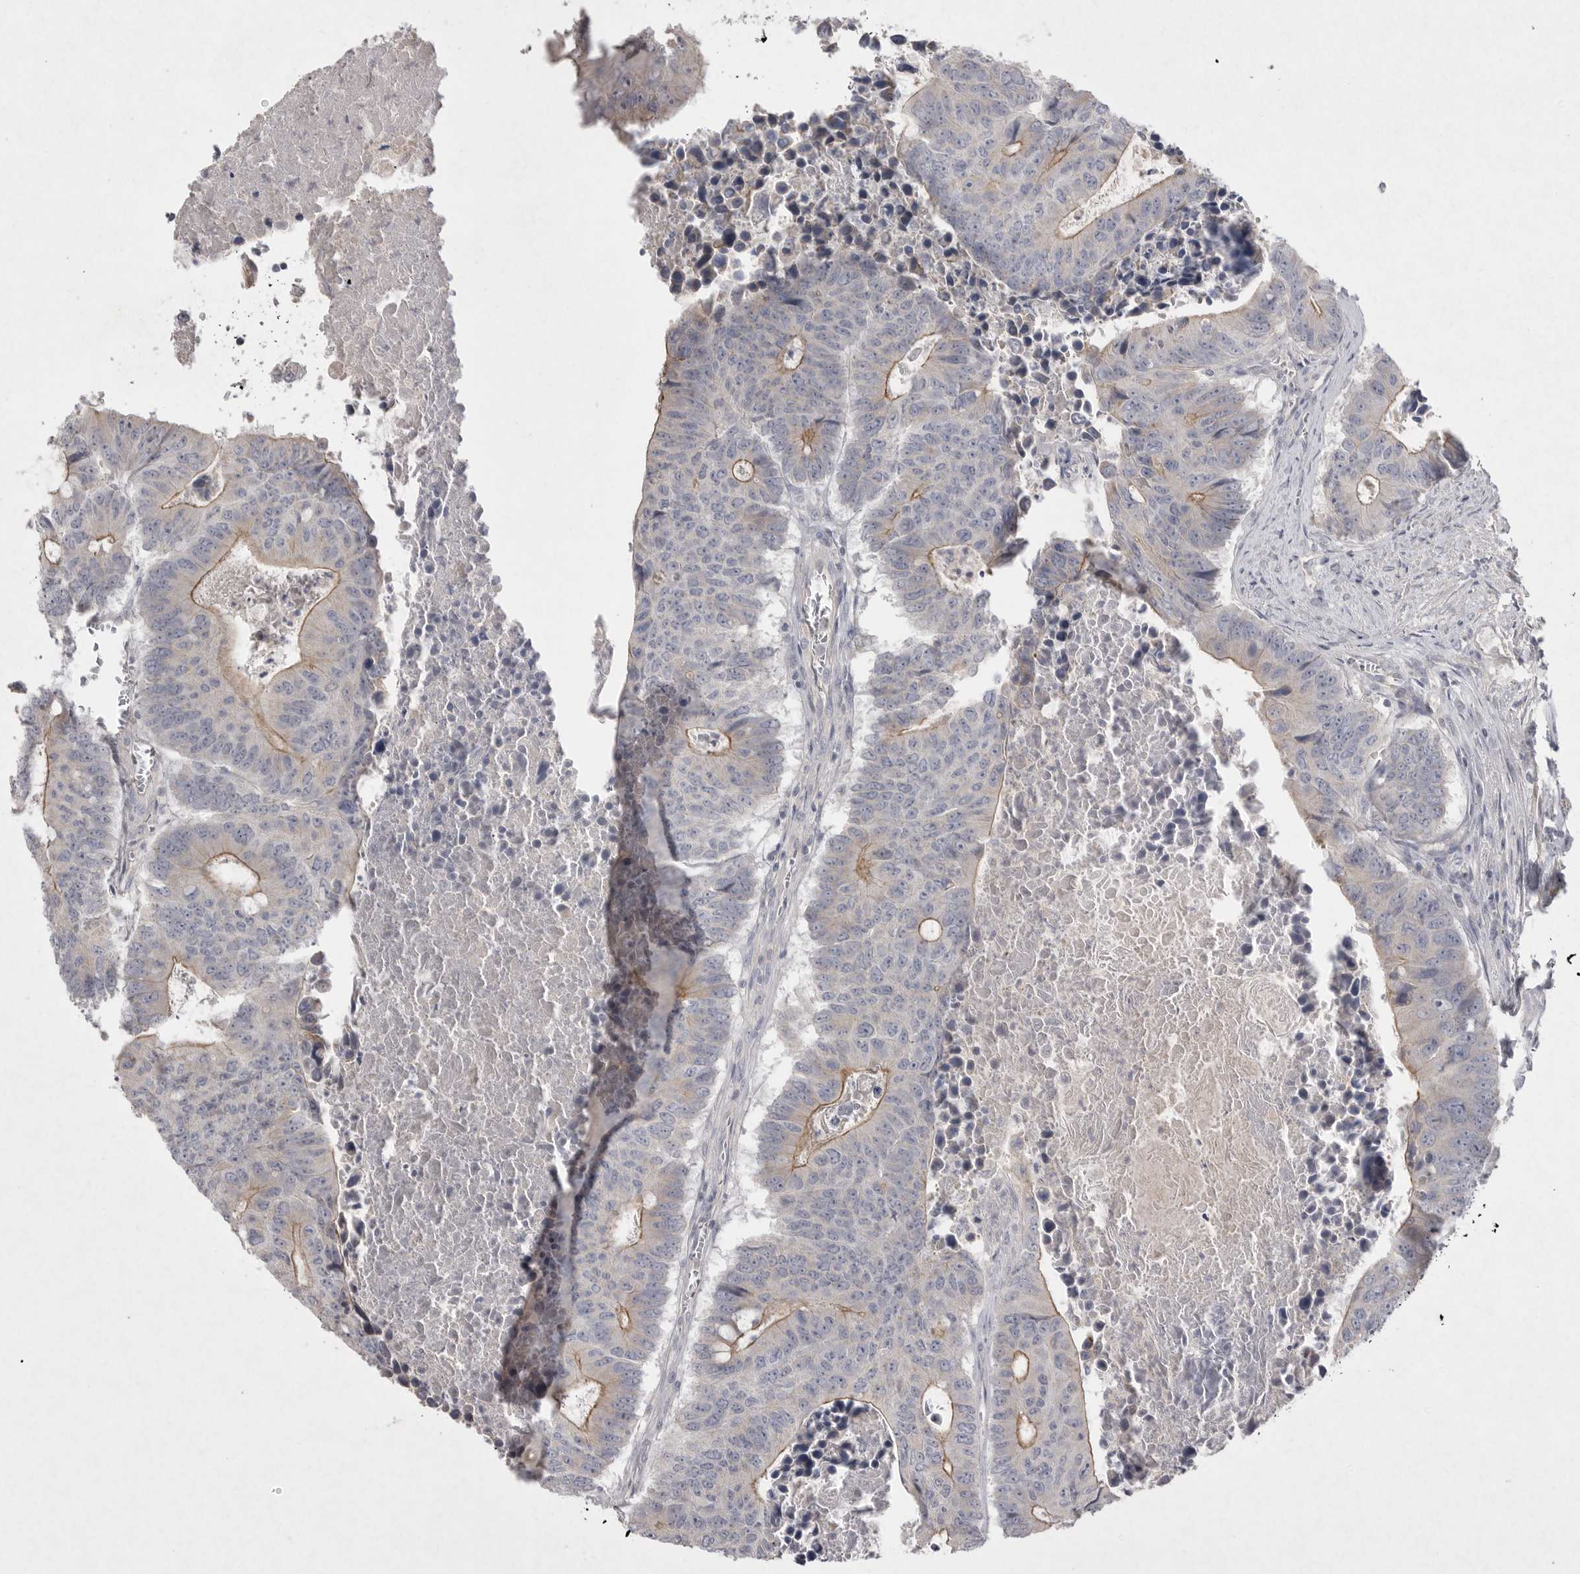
{"staining": {"intensity": "weak", "quantity": "<25%", "location": "cytoplasmic/membranous"}, "tissue": "colorectal cancer", "cell_type": "Tumor cells", "image_type": "cancer", "snomed": [{"axis": "morphology", "description": "Adenocarcinoma, NOS"}, {"axis": "topography", "description": "Colon"}], "caption": "Immunohistochemical staining of colorectal adenocarcinoma shows no significant staining in tumor cells.", "gene": "VANGL2", "patient": {"sex": "male", "age": 87}}